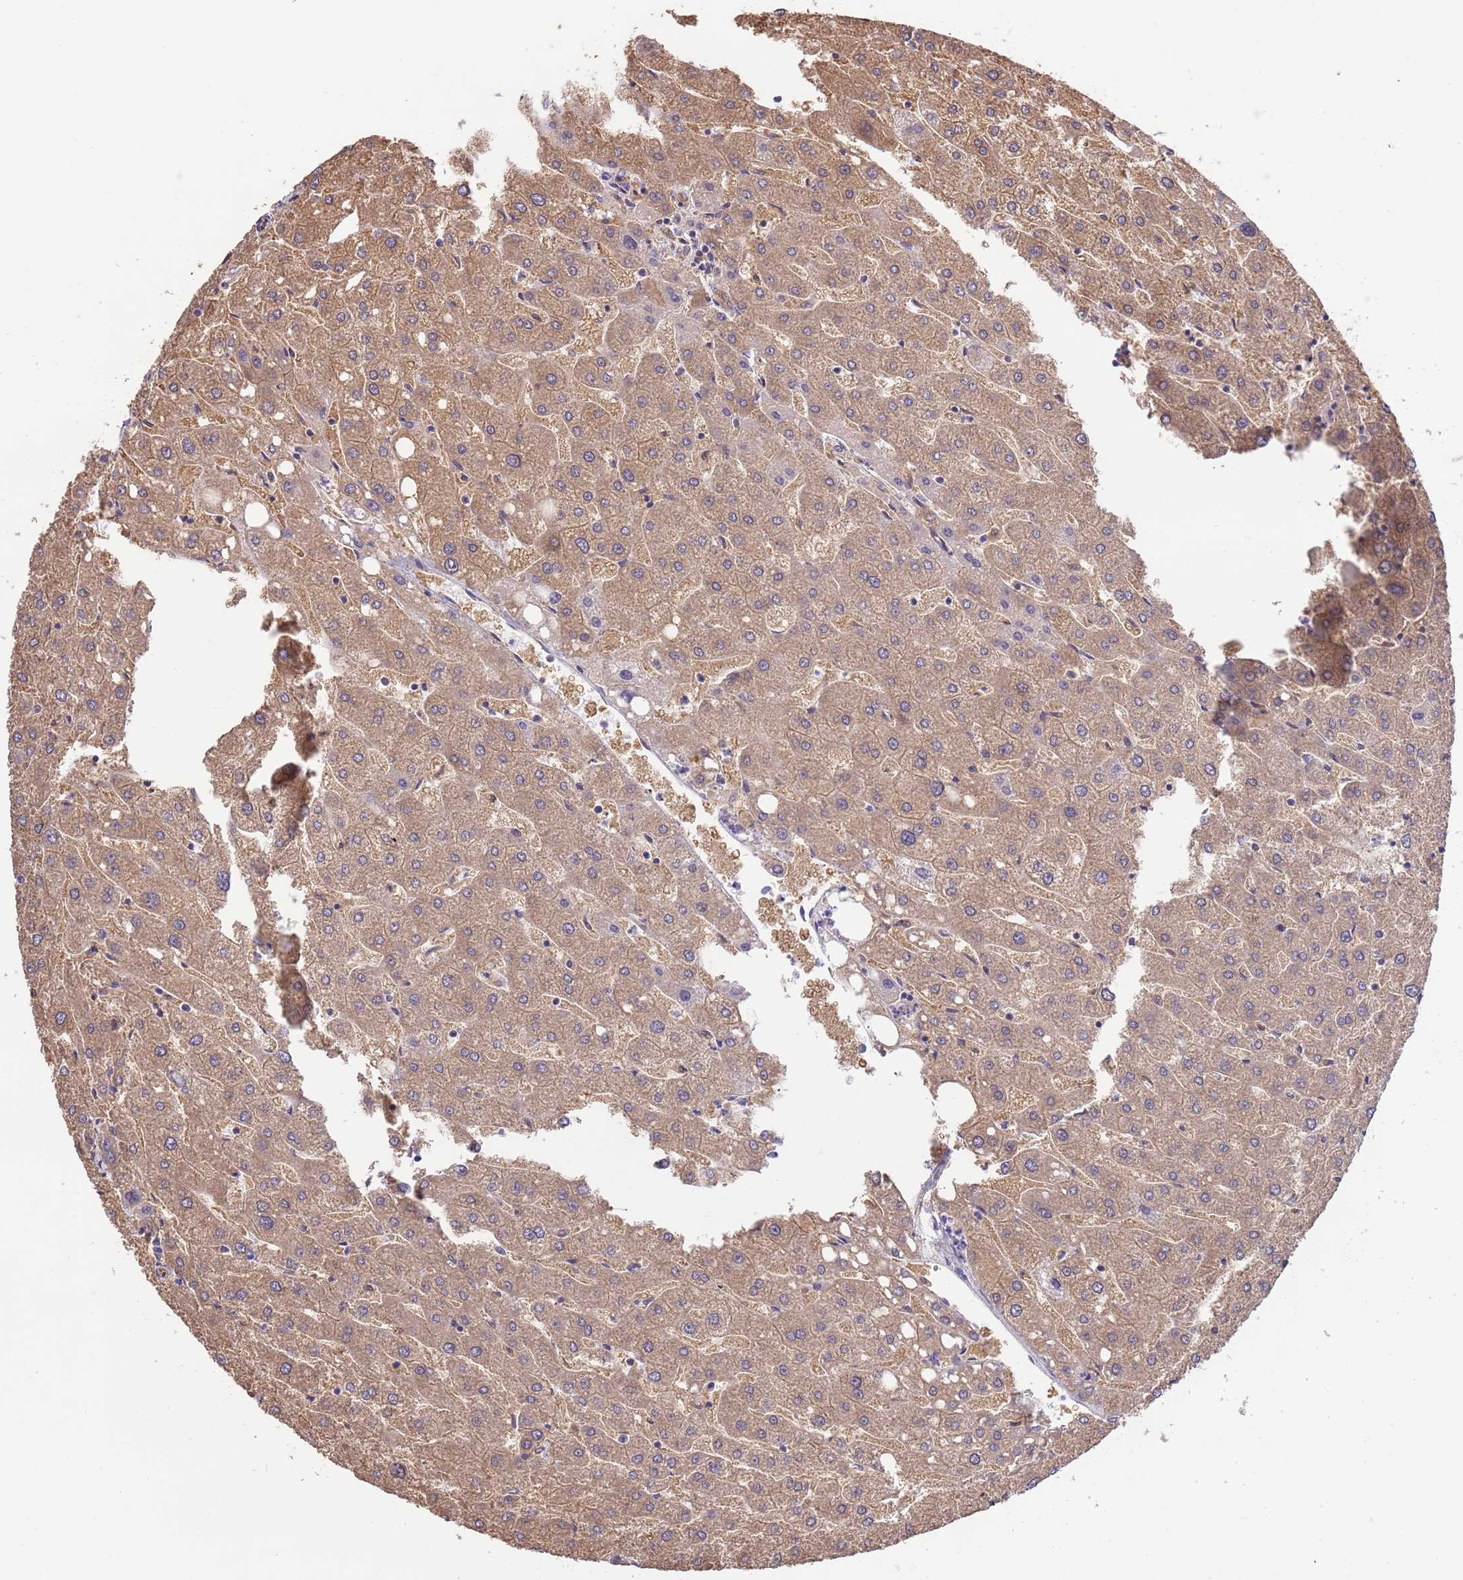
{"staining": {"intensity": "moderate", "quantity": "<25%", "location": "cytoplasmic/membranous"}, "tissue": "liver", "cell_type": "Cholangiocytes", "image_type": "normal", "snomed": [{"axis": "morphology", "description": "Normal tissue, NOS"}, {"axis": "topography", "description": "Liver"}], "caption": "Normal liver was stained to show a protein in brown. There is low levels of moderate cytoplasmic/membranous expression in about <25% of cholangiocytes.", "gene": "NPHP1", "patient": {"sex": "male", "age": 67}}